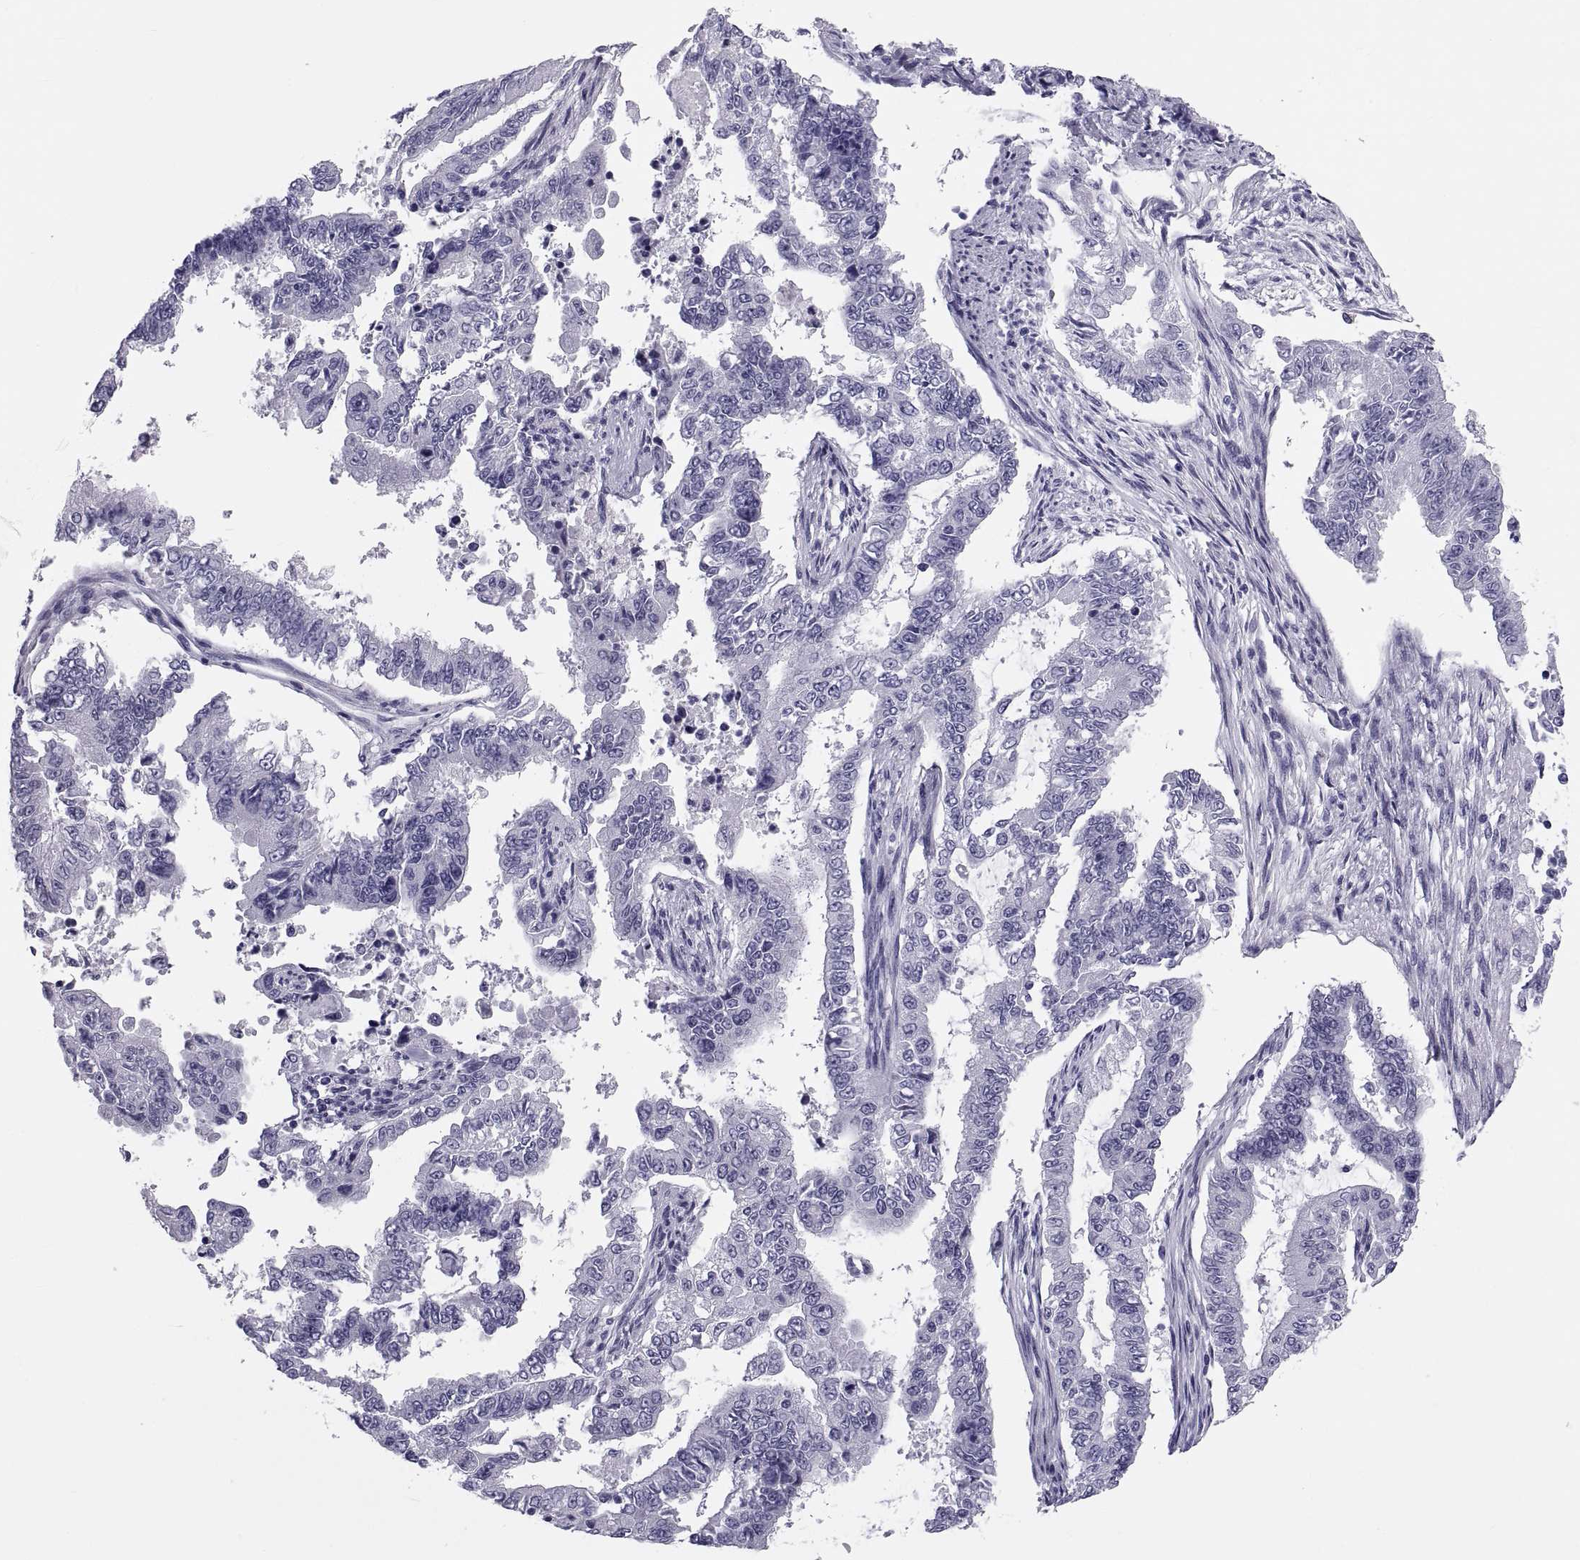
{"staining": {"intensity": "negative", "quantity": "none", "location": "none"}, "tissue": "endometrial cancer", "cell_type": "Tumor cells", "image_type": "cancer", "snomed": [{"axis": "morphology", "description": "Adenocarcinoma, NOS"}, {"axis": "topography", "description": "Uterus"}], "caption": "Immunohistochemistry (IHC) image of human endometrial adenocarcinoma stained for a protein (brown), which demonstrates no staining in tumor cells. Brightfield microscopy of IHC stained with DAB (brown) and hematoxylin (blue), captured at high magnification.", "gene": "DEFB129", "patient": {"sex": "female", "age": 59}}